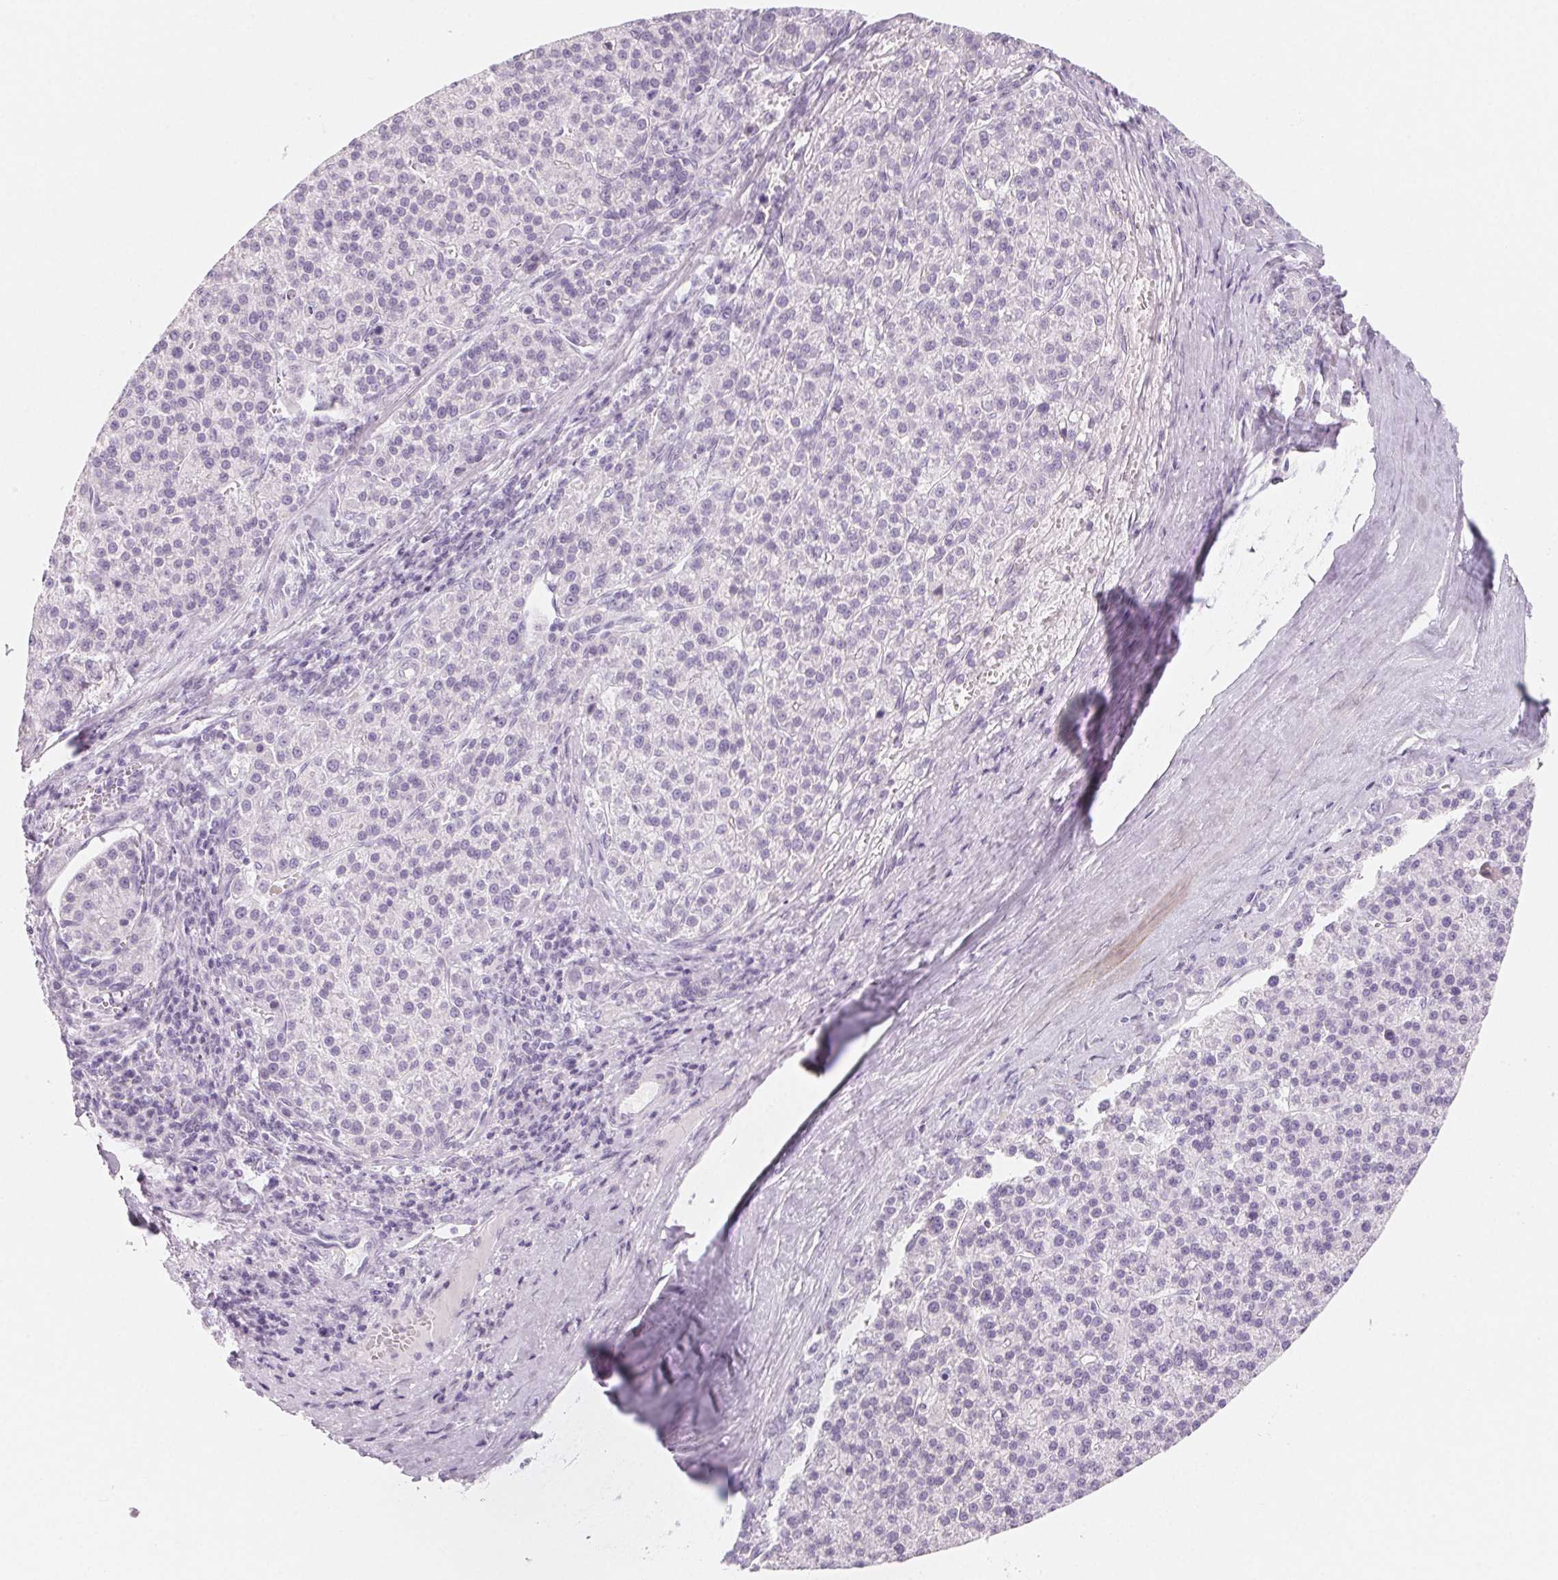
{"staining": {"intensity": "negative", "quantity": "none", "location": "none"}, "tissue": "liver cancer", "cell_type": "Tumor cells", "image_type": "cancer", "snomed": [{"axis": "morphology", "description": "Carcinoma, Hepatocellular, NOS"}, {"axis": "topography", "description": "Liver"}], "caption": "IHC photomicrograph of hepatocellular carcinoma (liver) stained for a protein (brown), which displays no positivity in tumor cells.", "gene": "SH3GL2", "patient": {"sex": "female", "age": 58}}